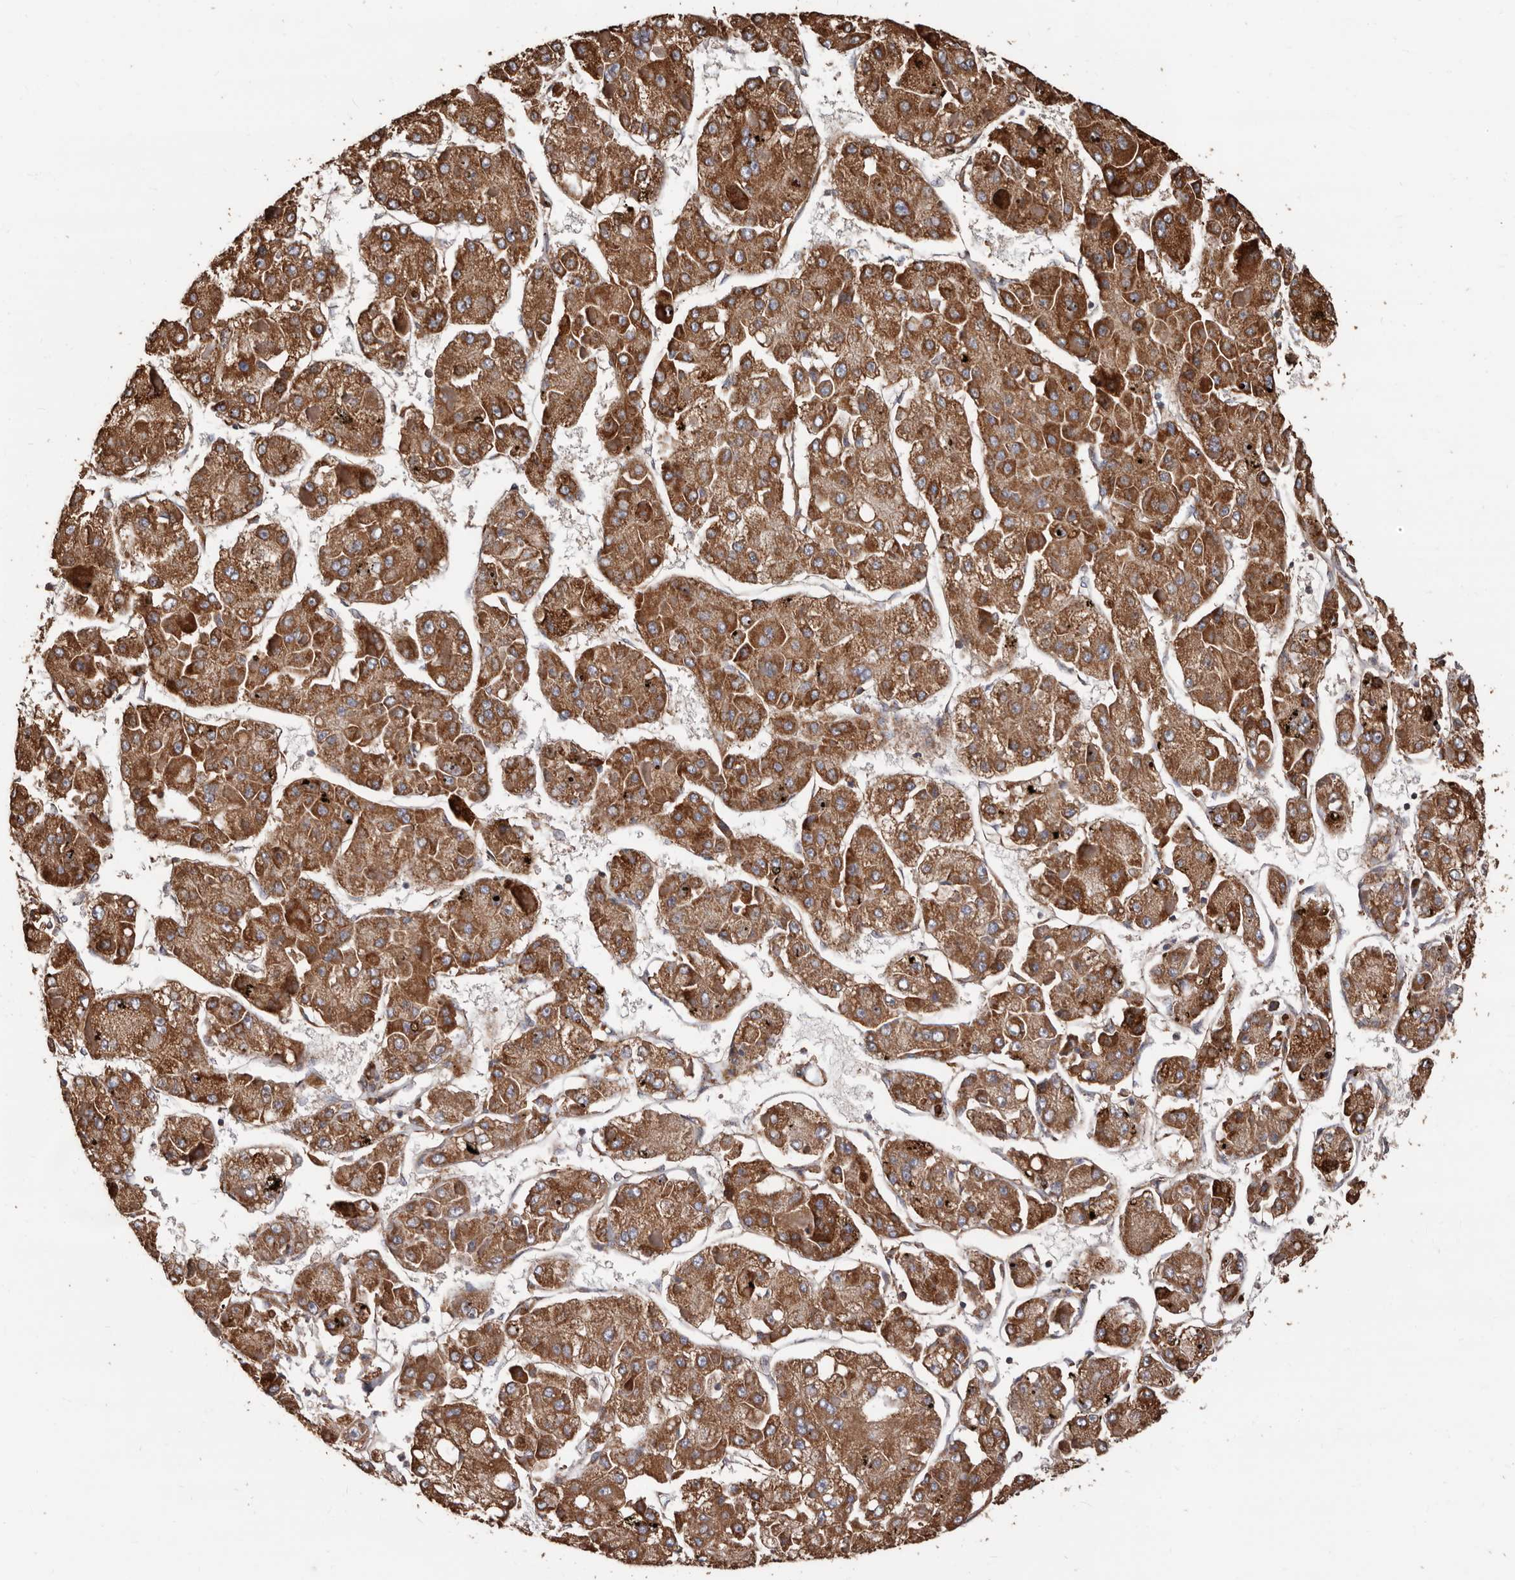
{"staining": {"intensity": "moderate", "quantity": ">75%", "location": "cytoplasmic/membranous"}, "tissue": "liver cancer", "cell_type": "Tumor cells", "image_type": "cancer", "snomed": [{"axis": "morphology", "description": "Carcinoma, Hepatocellular, NOS"}, {"axis": "topography", "description": "Liver"}], "caption": "Immunohistochemistry (IHC) staining of hepatocellular carcinoma (liver), which demonstrates medium levels of moderate cytoplasmic/membranous staining in approximately >75% of tumor cells indicating moderate cytoplasmic/membranous protein positivity. The staining was performed using DAB (3,3'-diaminobenzidine) (brown) for protein detection and nuclei were counterstained in hematoxylin (blue).", "gene": "OSGIN2", "patient": {"sex": "female", "age": 73}}